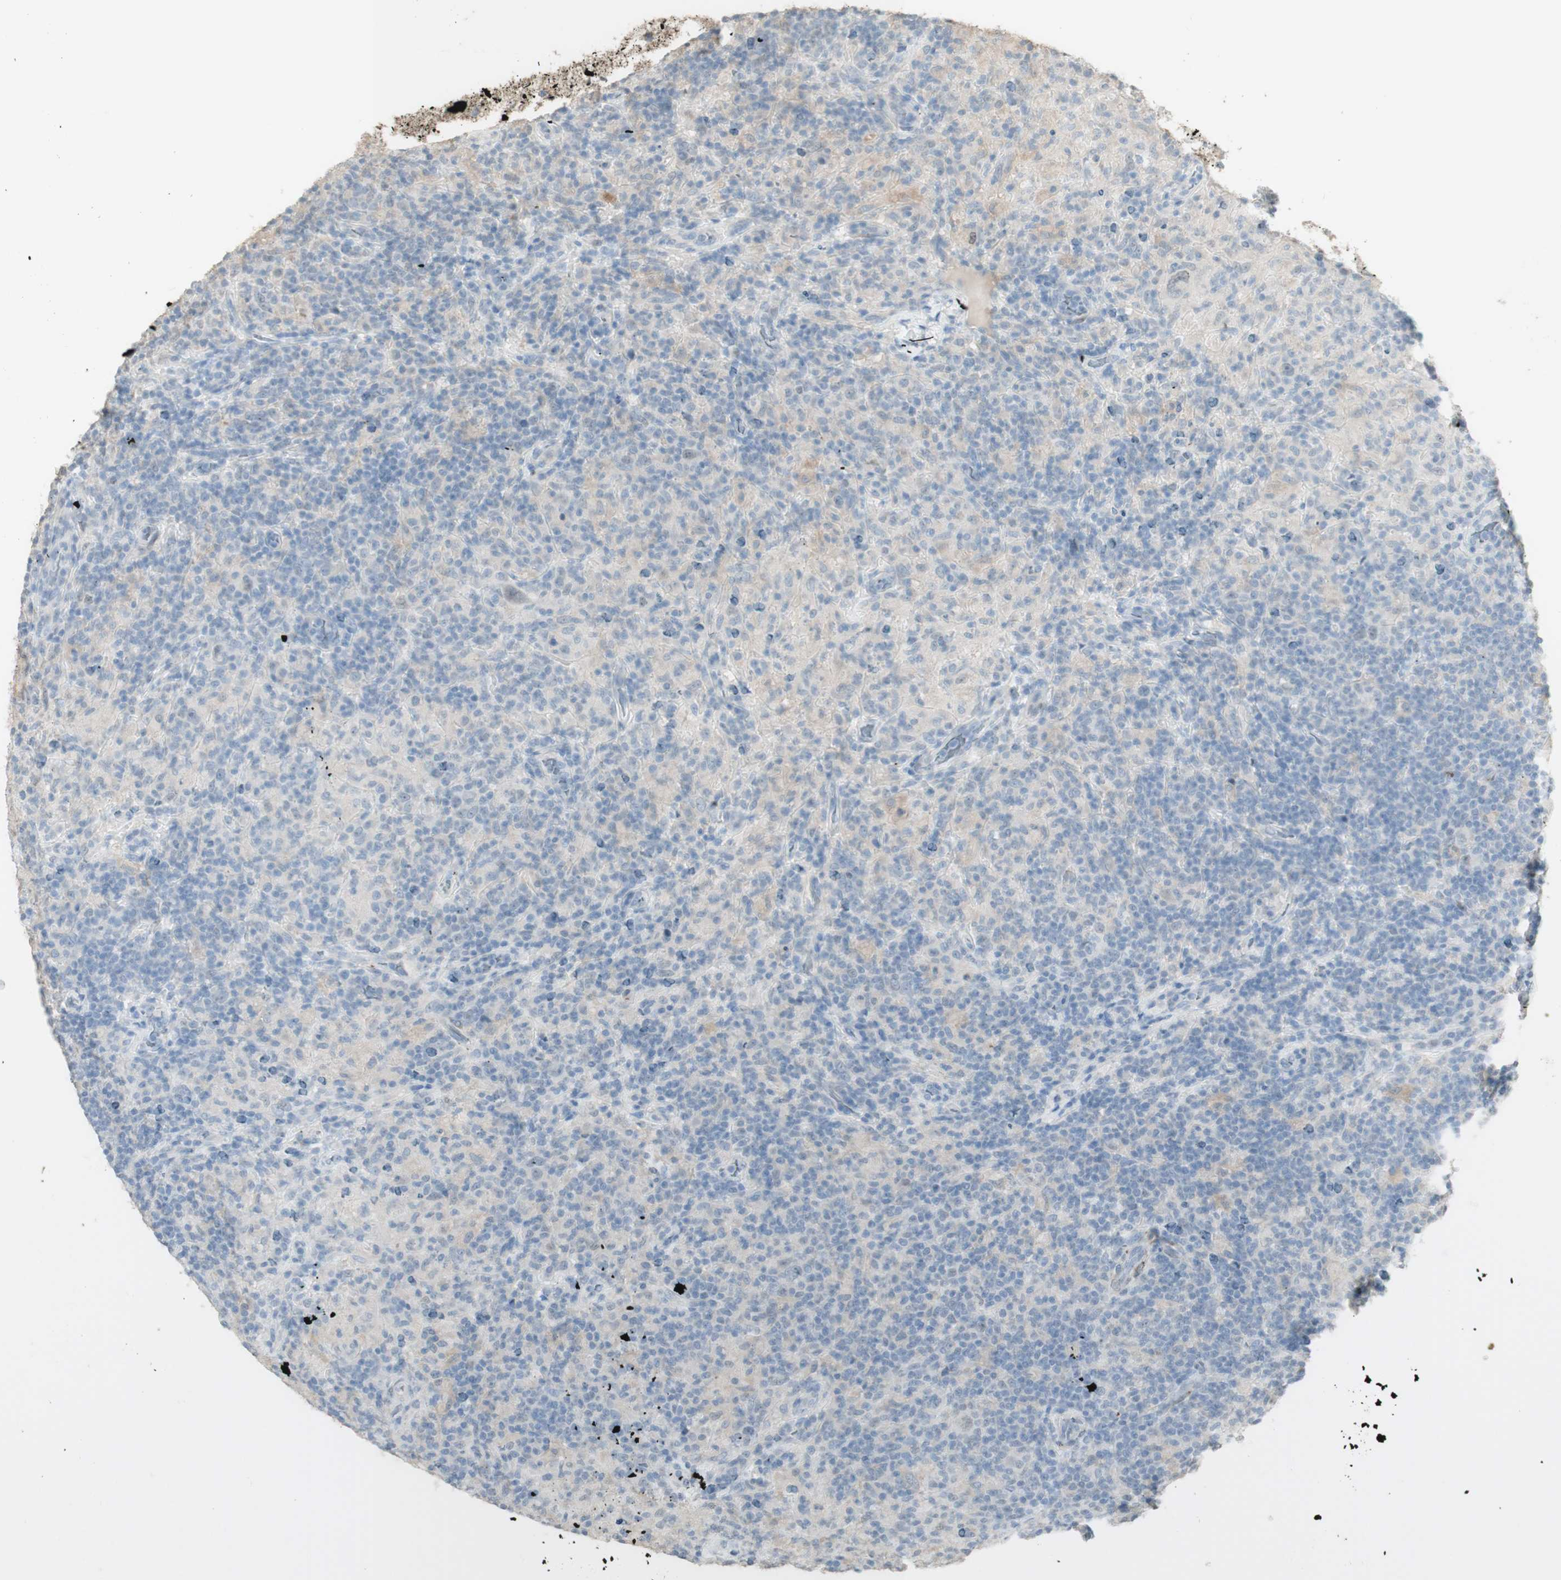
{"staining": {"intensity": "negative", "quantity": "none", "location": "none"}, "tissue": "lymphoma", "cell_type": "Tumor cells", "image_type": "cancer", "snomed": [{"axis": "morphology", "description": "Hodgkin's disease, NOS"}, {"axis": "topography", "description": "Lymph node"}], "caption": "IHC micrograph of human lymphoma stained for a protein (brown), which demonstrates no positivity in tumor cells. (Brightfield microscopy of DAB immunohistochemistry at high magnification).", "gene": "MUC3A", "patient": {"sex": "male", "age": 70}}